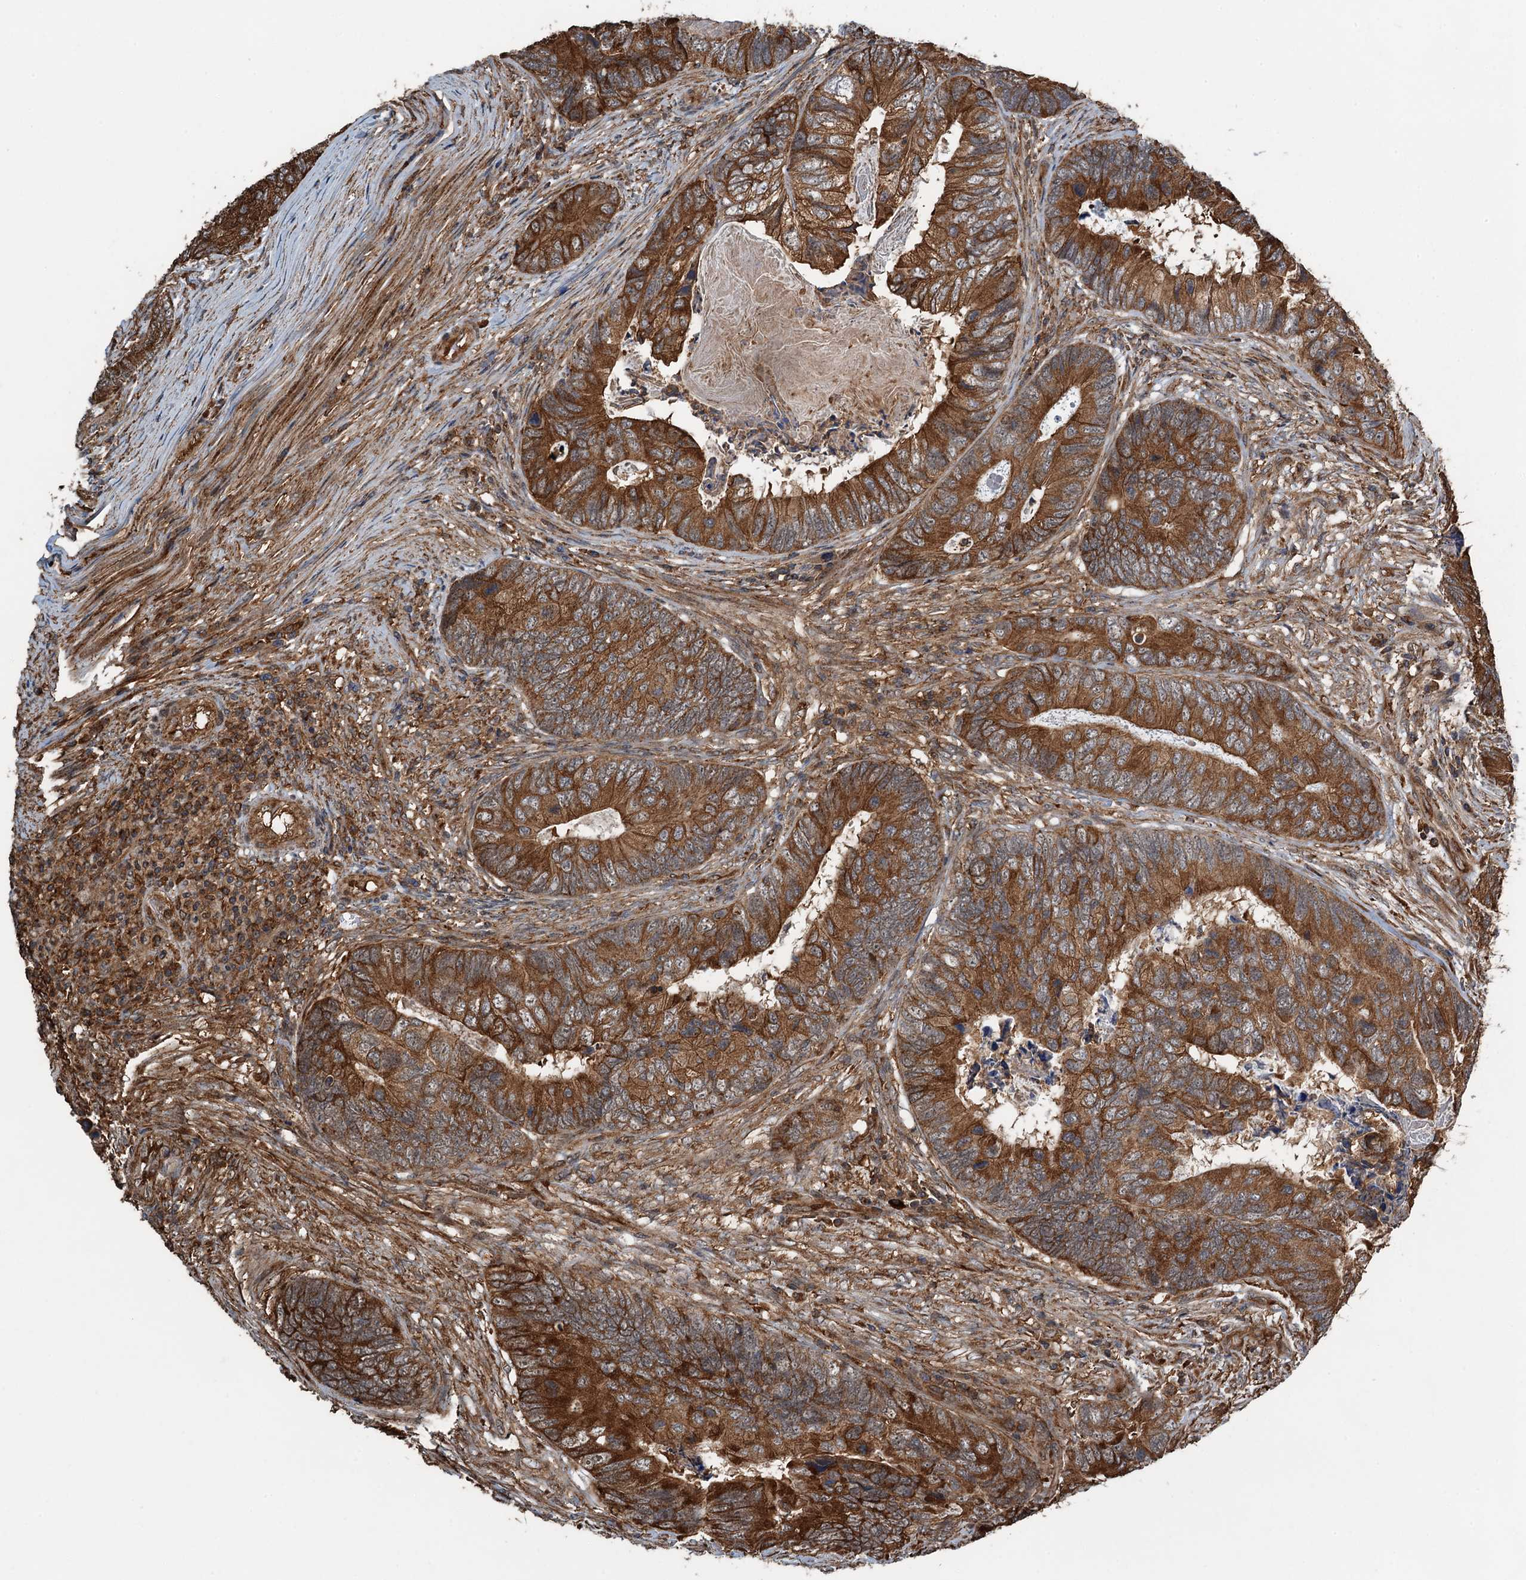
{"staining": {"intensity": "strong", "quantity": ">75%", "location": "cytoplasmic/membranous"}, "tissue": "colorectal cancer", "cell_type": "Tumor cells", "image_type": "cancer", "snomed": [{"axis": "morphology", "description": "Adenocarcinoma, NOS"}, {"axis": "topography", "description": "Colon"}], "caption": "Strong cytoplasmic/membranous expression is appreciated in about >75% of tumor cells in colorectal adenocarcinoma.", "gene": "WHAMM", "patient": {"sex": "female", "age": 67}}